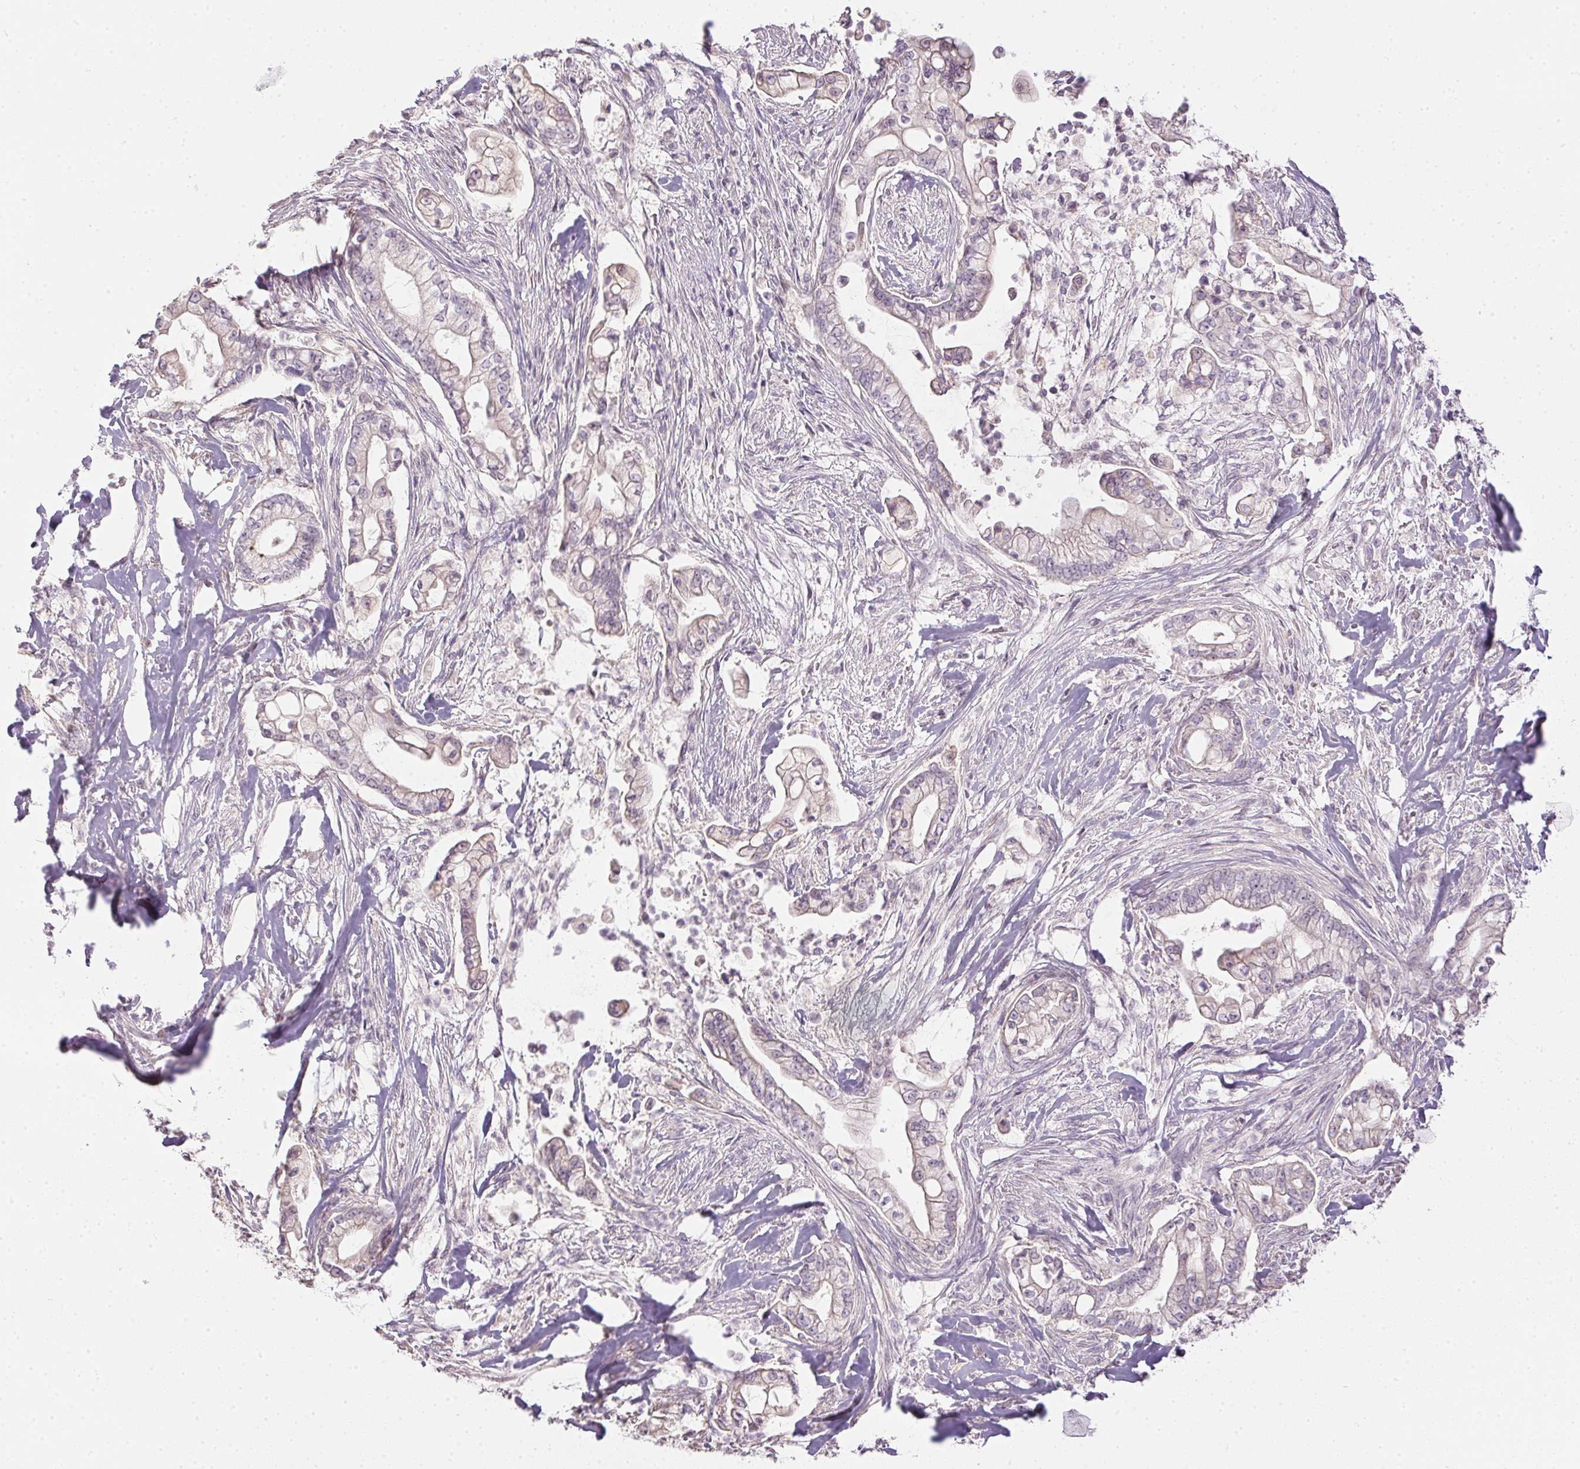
{"staining": {"intensity": "negative", "quantity": "none", "location": "none"}, "tissue": "pancreatic cancer", "cell_type": "Tumor cells", "image_type": "cancer", "snomed": [{"axis": "morphology", "description": "Adenocarcinoma, NOS"}, {"axis": "topography", "description": "Pancreas"}], "caption": "This is an IHC micrograph of pancreatic adenocarcinoma. There is no expression in tumor cells.", "gene": "CTCFL", "patient": {"sex": "female", "age": 69}}